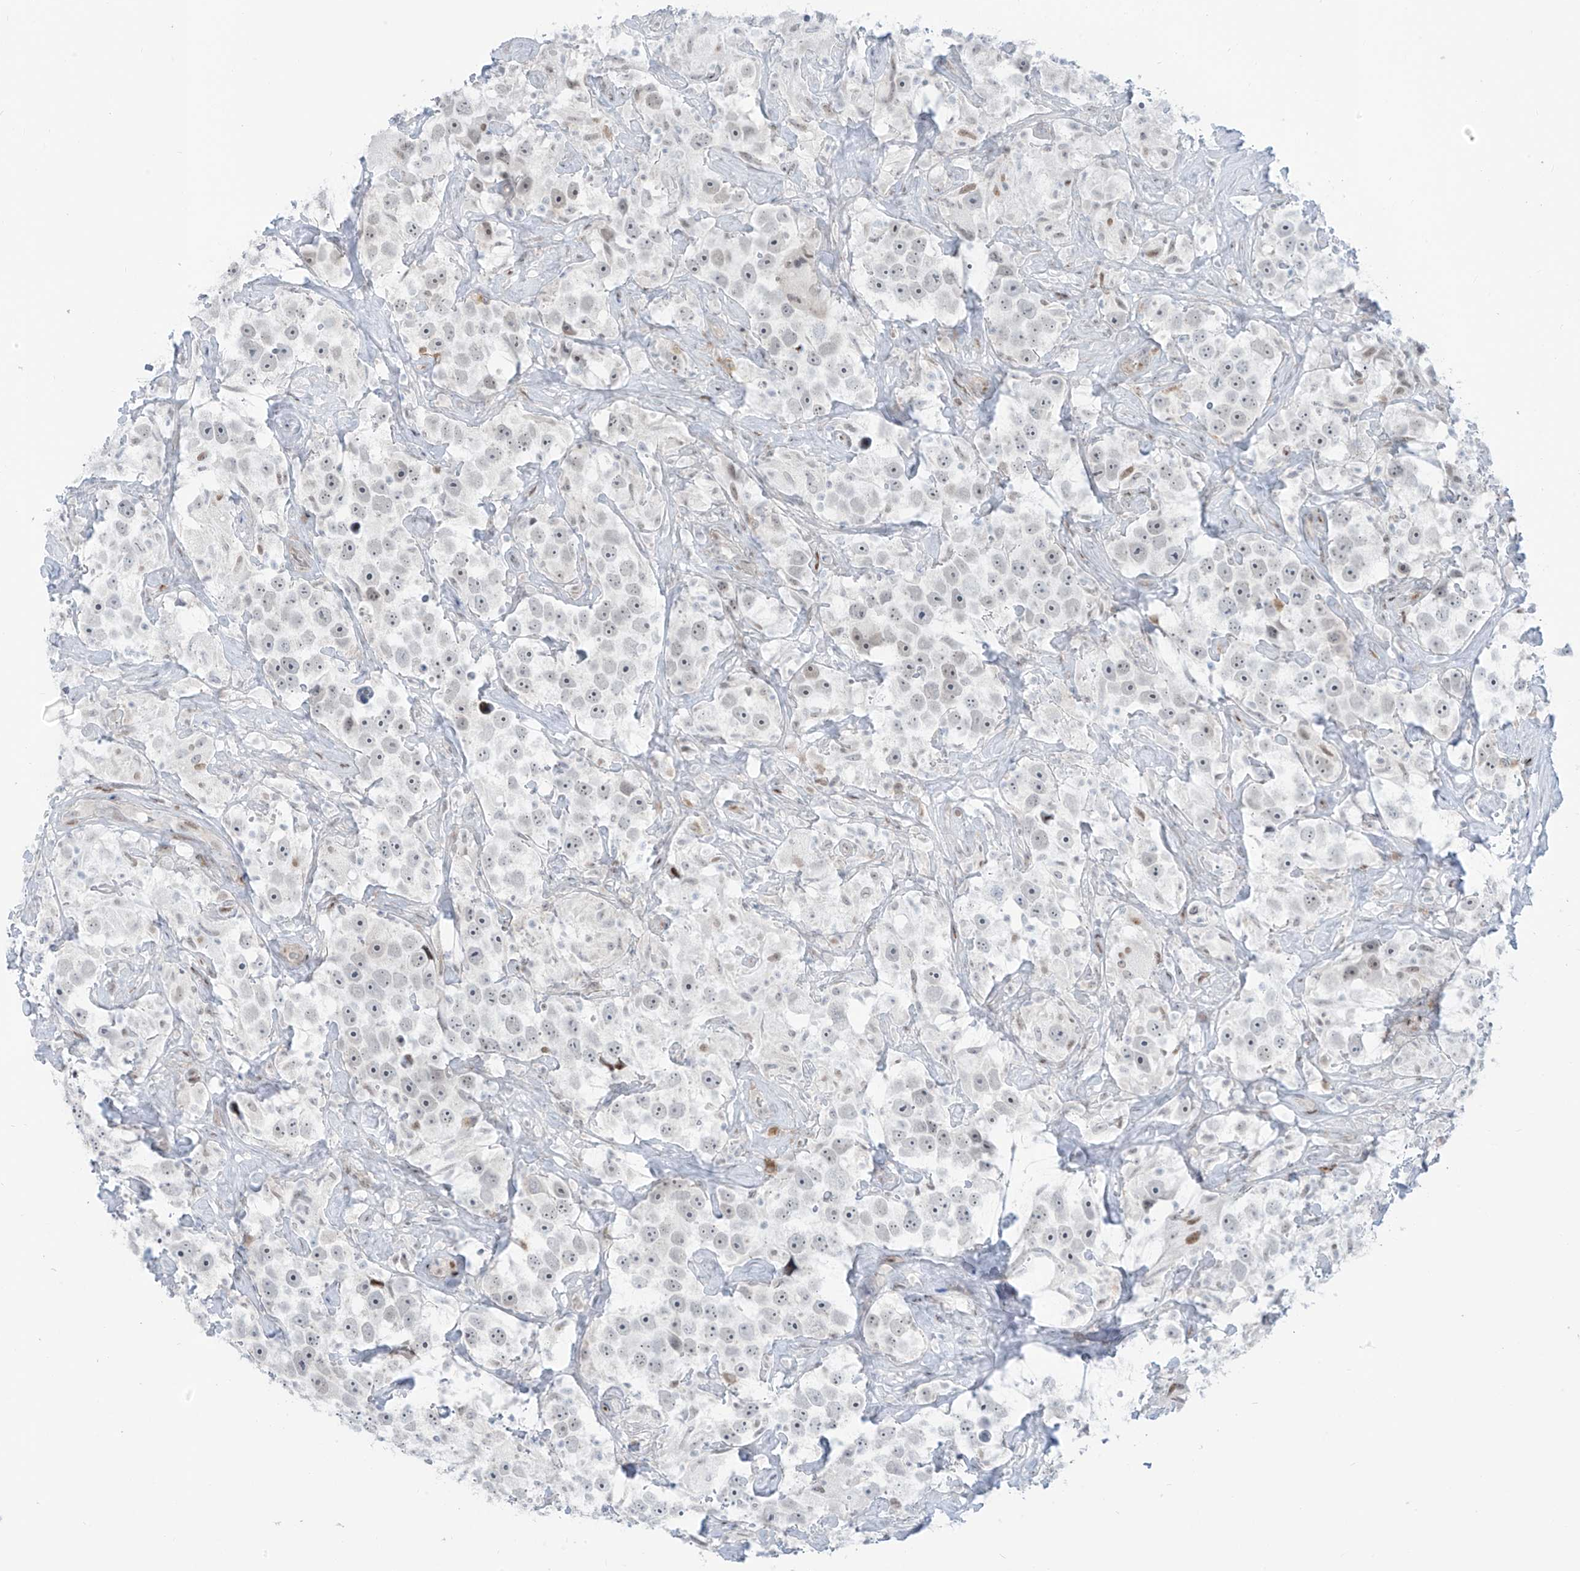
{"staining": {"intensity": "negative", "quantity": "none", "location": "none"}, "tissue": "testis cancer", "cell_type": "Tumor cells", "image_type": "cancer", "snomed": [{"axis": "morphology", "description": "Seminoma, NOS"}, {"axis": "topography", "description": "Testis"}], "caption": "An image of seminoma (testis) stained for a protein shows no brown staining in tumor cells.", "gene": "LIN9", "patient": {"sex": "male", "age": 49}}